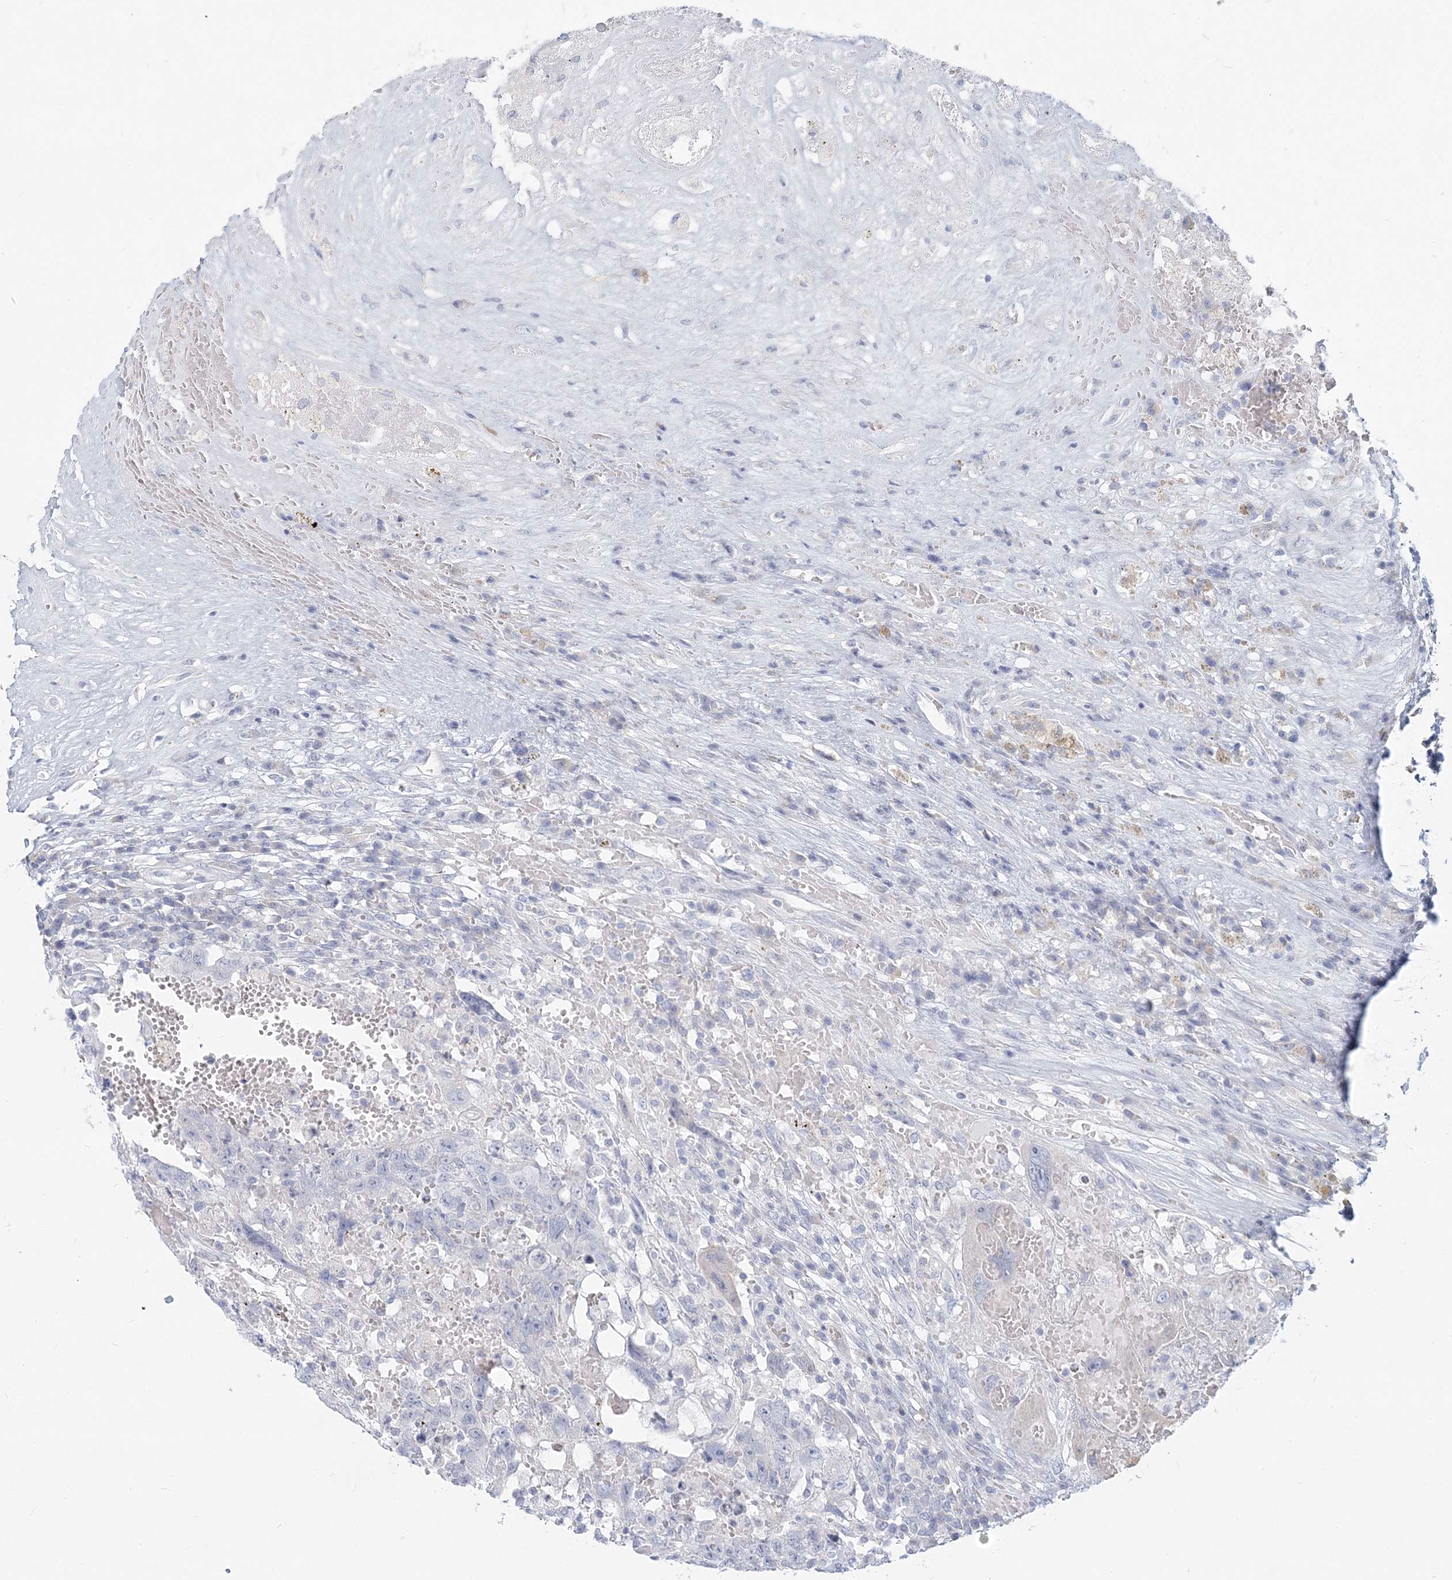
{"staining": {"intensity": "negative", "quantity": "none", "location": "none"}, "tissue": "testis cancer", "cell_type": "Tumor cells", "image_type": "cancer", "snomed": [{"axis": "morphology", "description": "Carcinoma, Embryonal, NOS"}, {"axis": "topography", "description": "Testis"}], "caption": "Embryonal carcinoma (testis) was stained to show a protein in brown. There is no significant positivity in tumor cells.", "gene": "CSN1S1", "patient": {"sex": "male", "age": 26}}